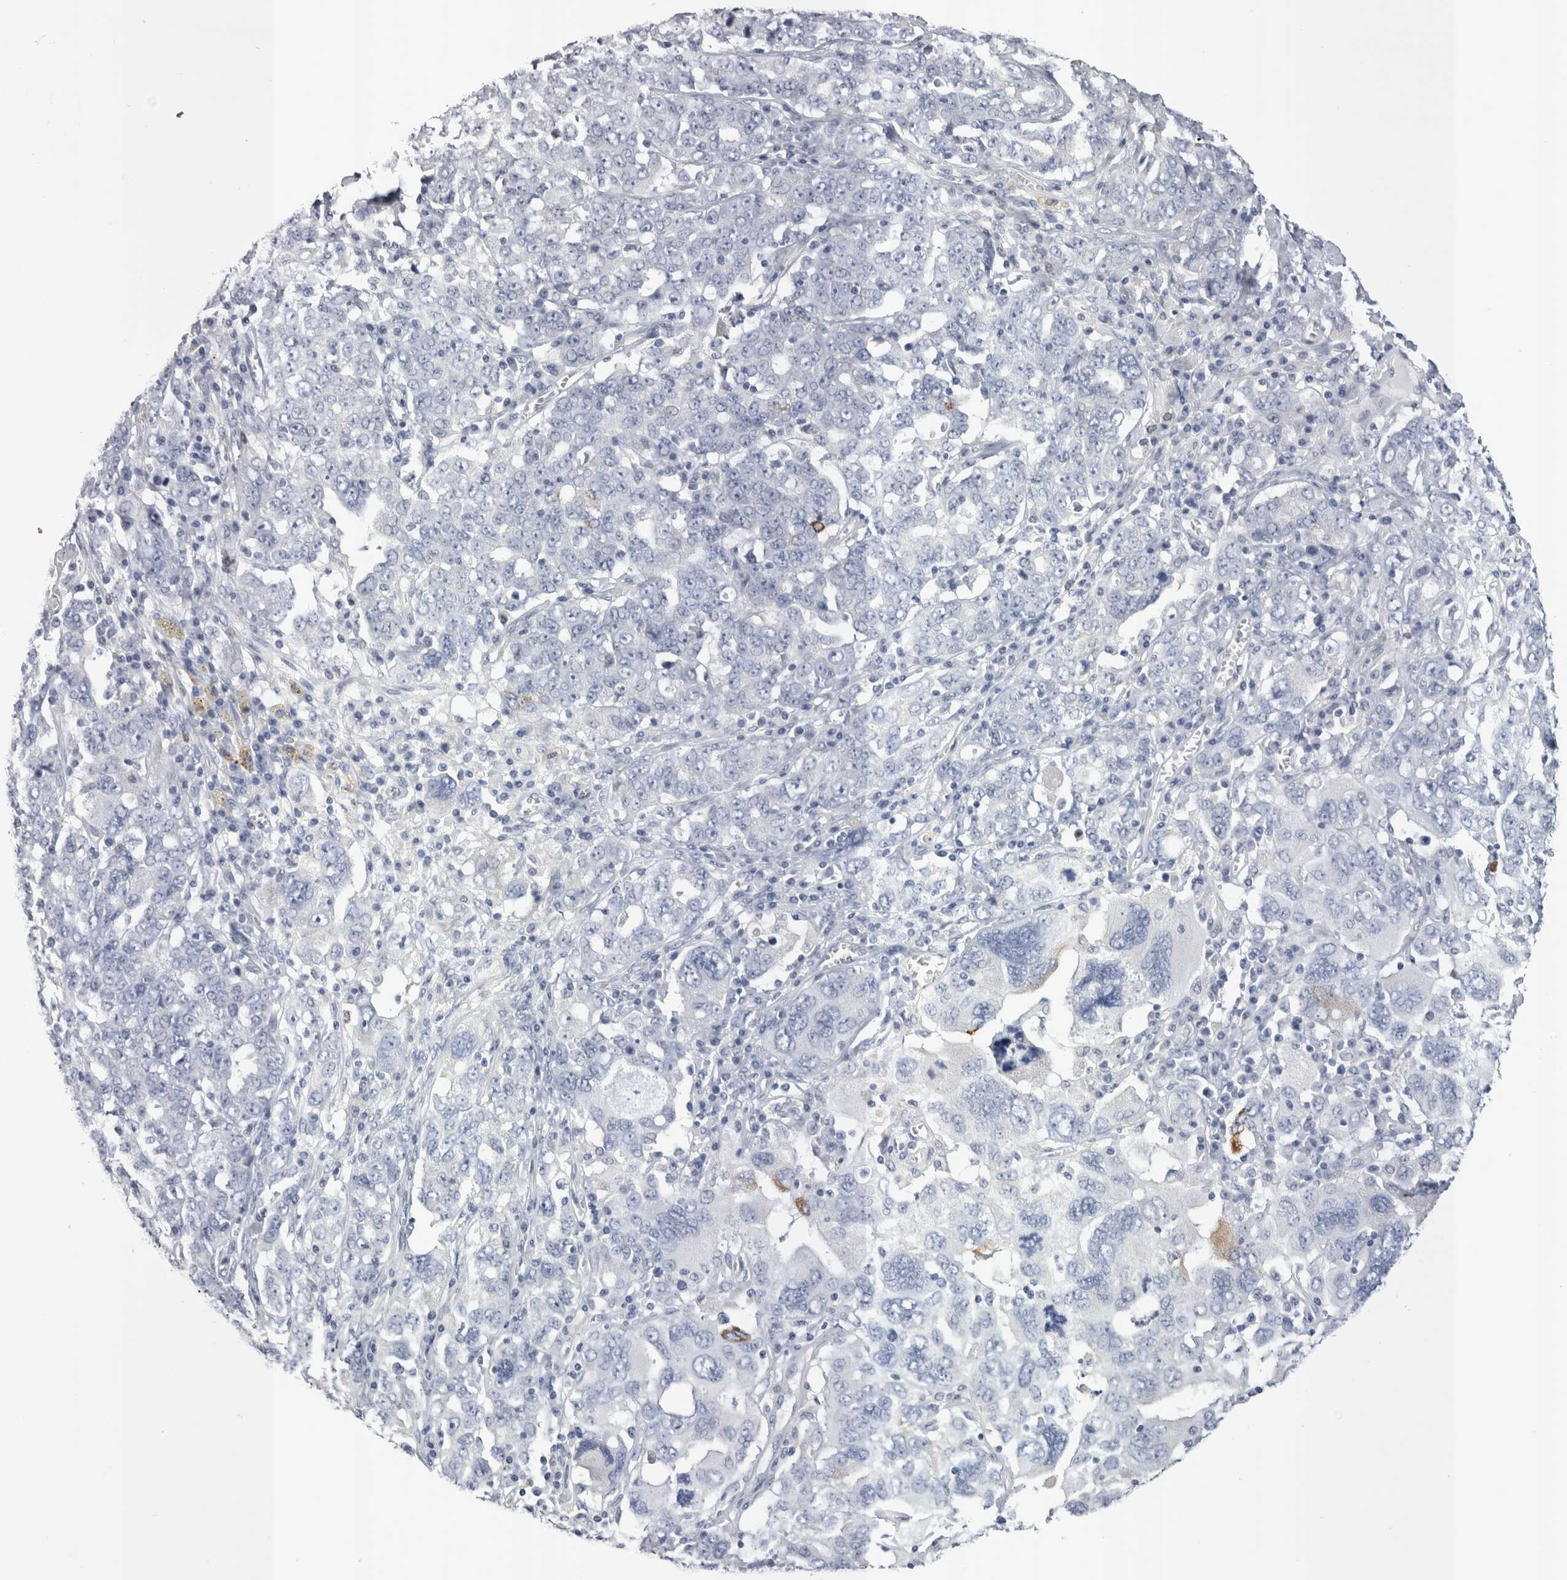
{"staining": {"intensity": "negative", "quantity": "none", "location": "none"}, "tissue": "ovarian cancer", "cell_type": "Tumor cells", "image_type": "cancer", "snomed": [{"axis": "morphology", "description": "Carcinoma, endometroid"}, {"axis": "topography", "description": "Ovary"}], "caption": "There is no significant staining in tumor cells of ovarian endometroid carcinoma.", "gene": "PWP2", "patient": {"sex": "female", "age": 62}}